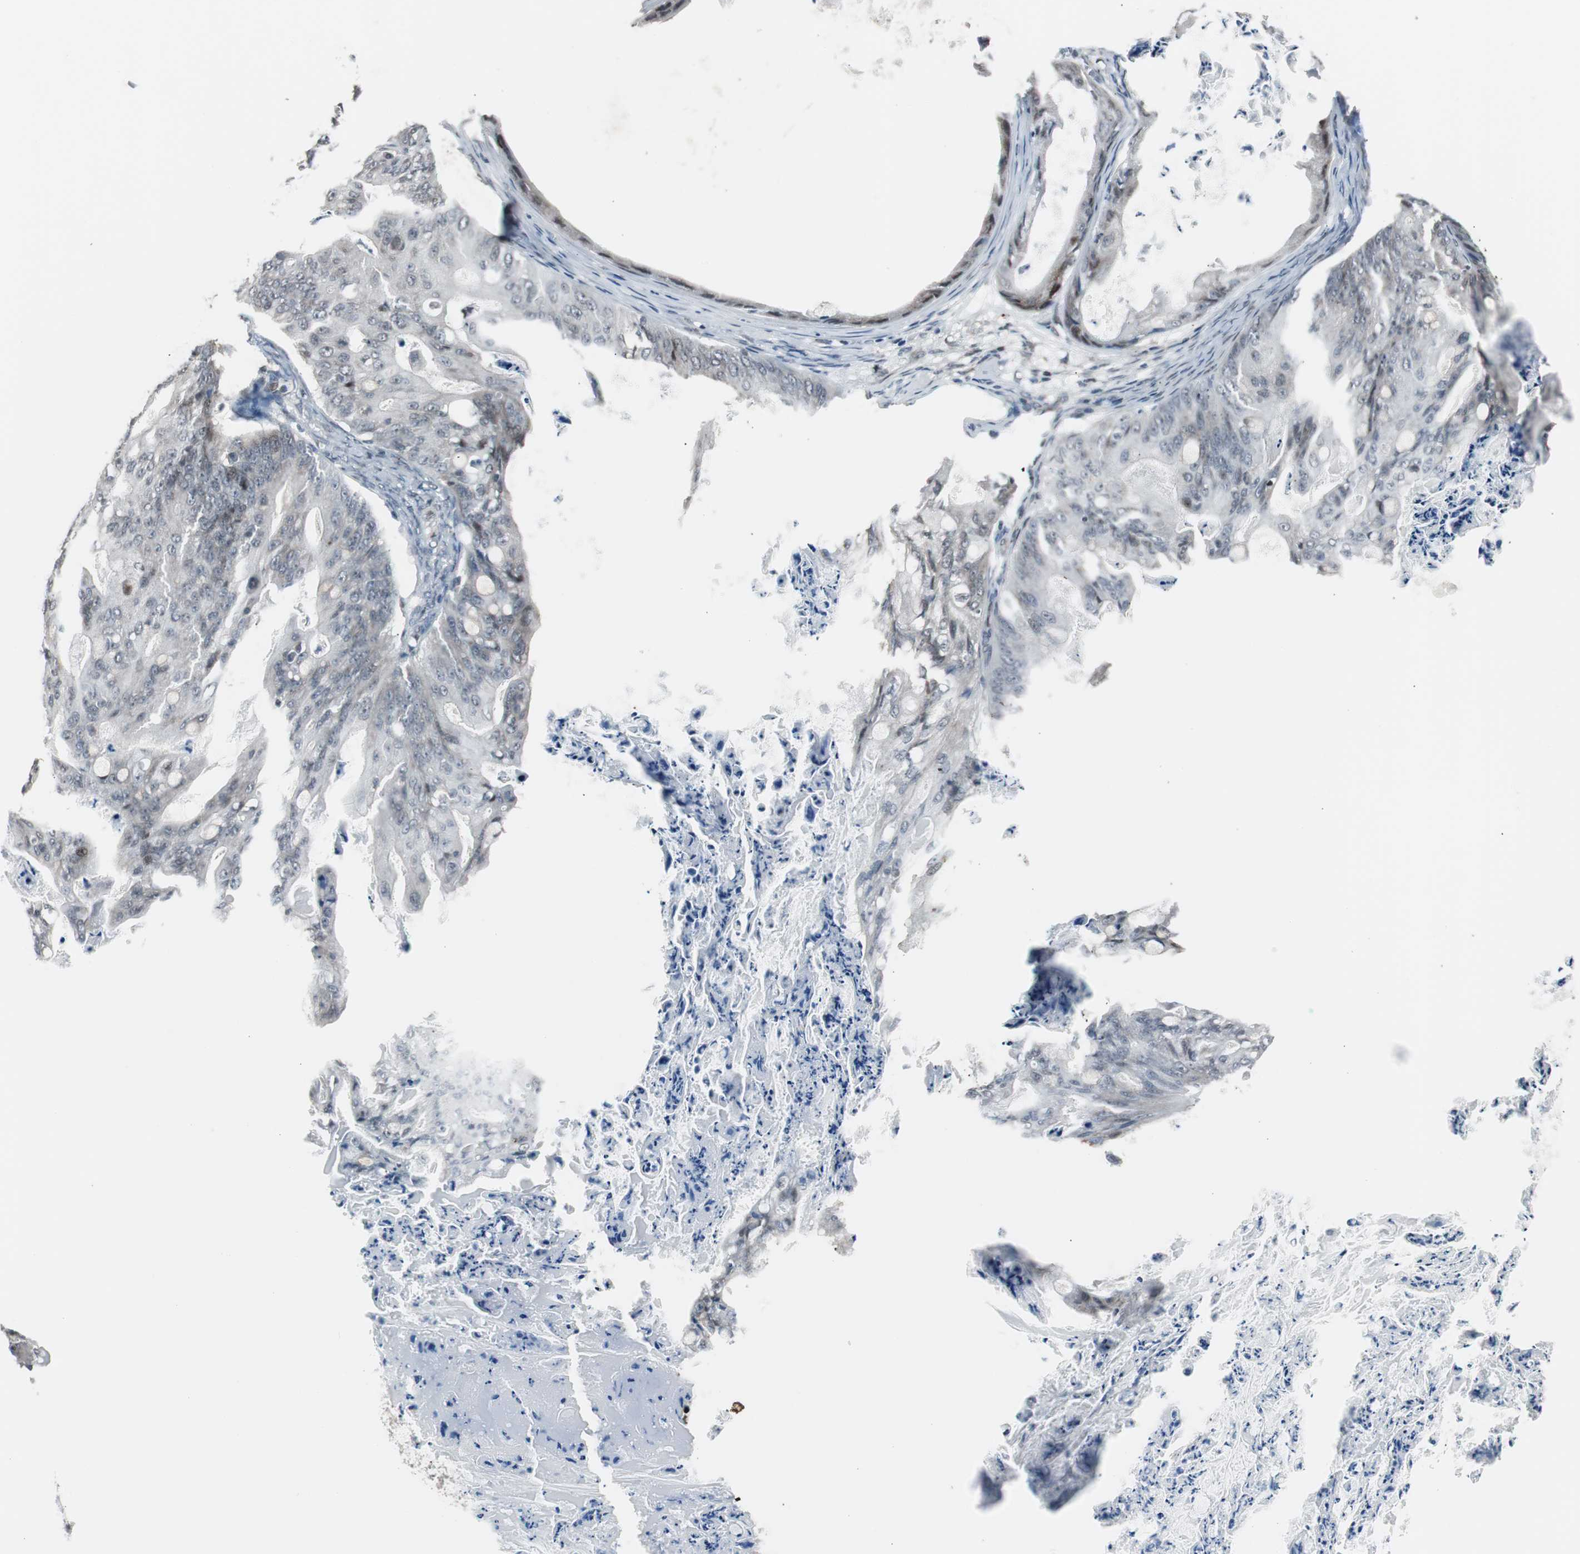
{"staining": {"intensity": "weak", "quantity": "<25%", "location": "cytoplasmic/membranous"}, "tissue": "ovarian cancer", "cell_type": "Tumor cells", "image_type": "cancer", "snomed": [{"axis": "morphology", "description": "Cystadenocarcinoma, mucinous, NOS"}, {"axis": "topography", "description": "Ovary"}], "caption": "This is an immunohistochemistry image of ovarian mucinous cystadenocarcinoma. There is no staining in tumor cells.", "gene": "BOLA1", "patient": {"sex": "female", "age": 36}}